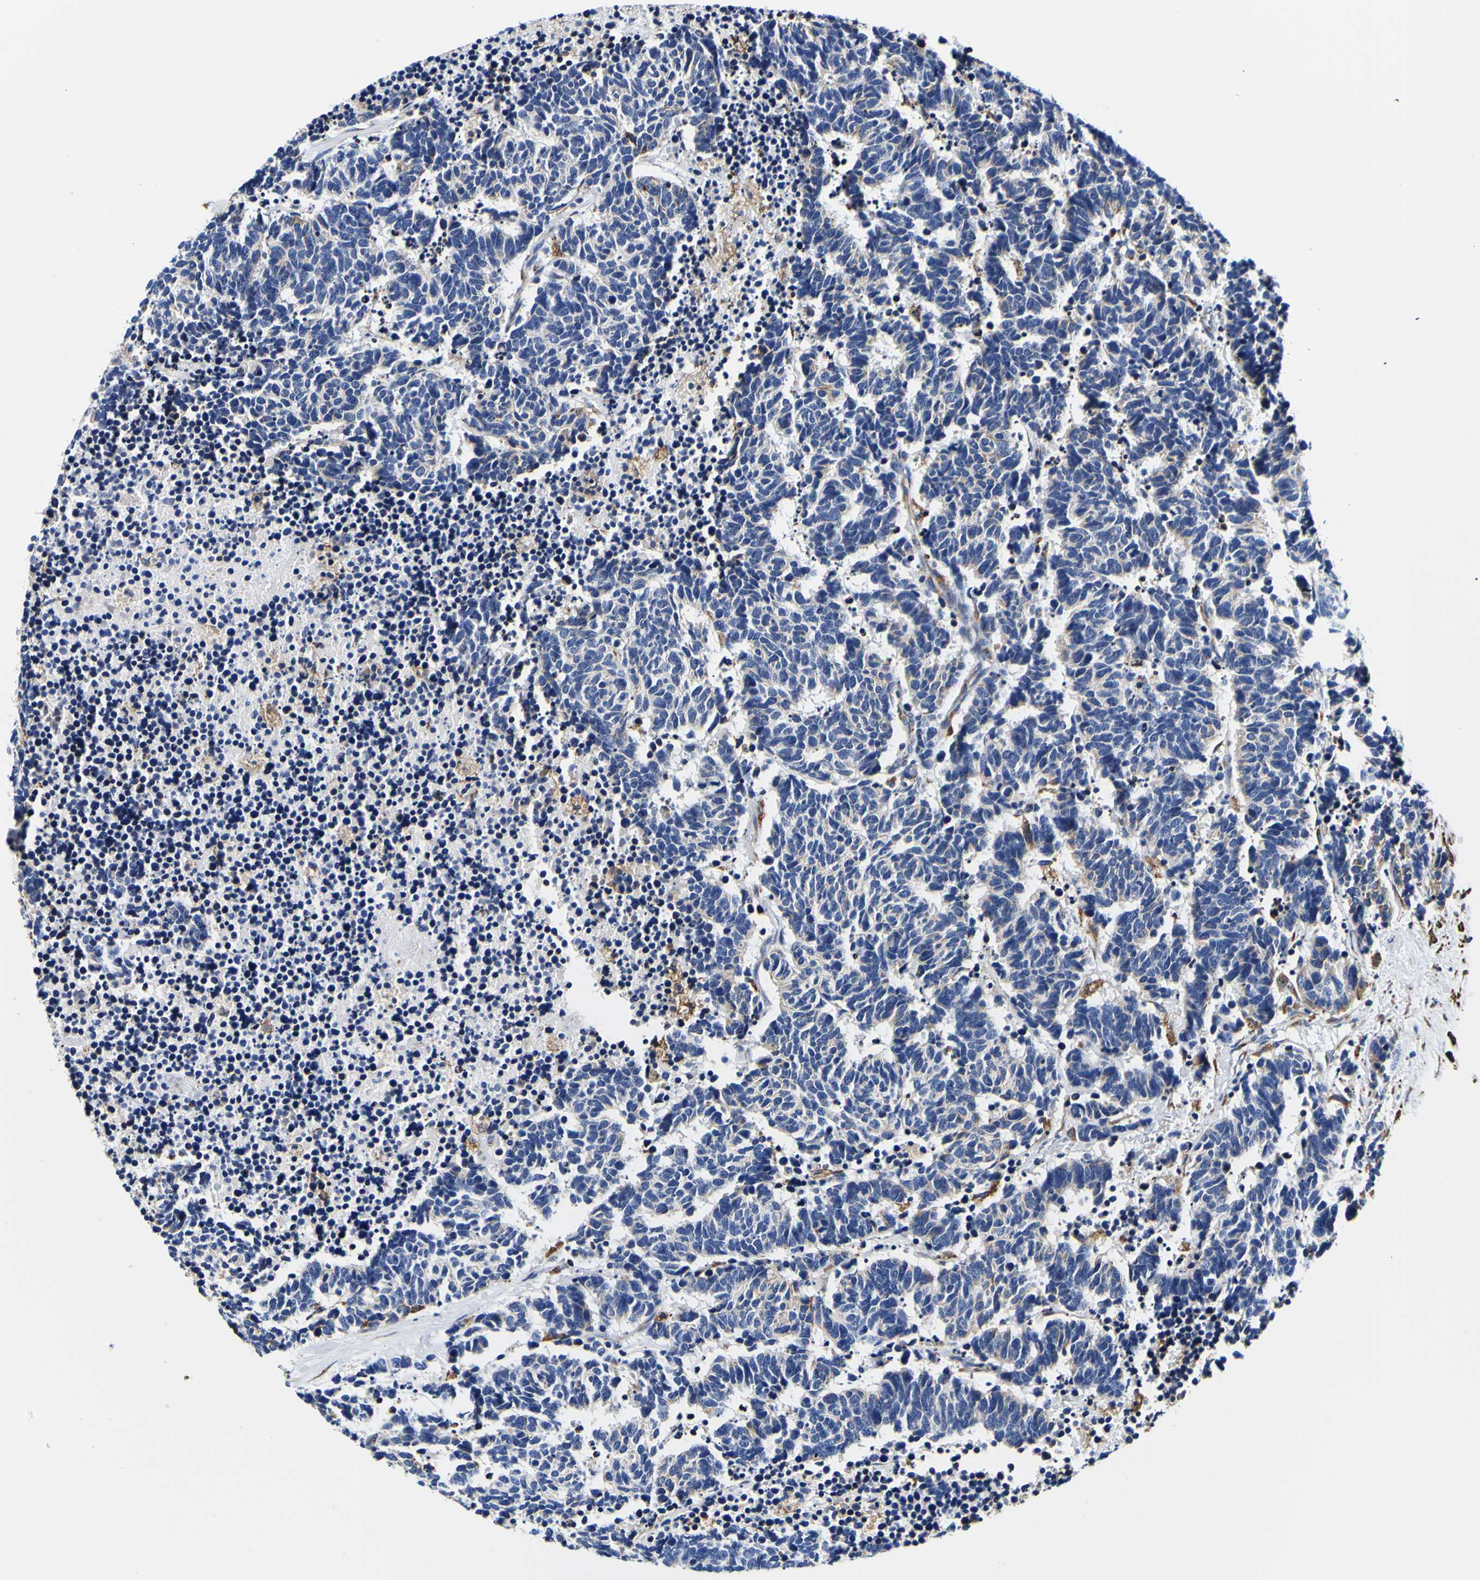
{"staining": {"intensity": "negative", "quantity": "none", "location": "none"}, "tissue": "carcinoid", "cell_type": "Tumor cells", "image_type": "cancer", "snomed": [{"axis": "morphology", "description": "Carcinoma, NOS"}, {"axis": "morphology", "description": "Carcinoid, malignant, NOS"}, {"axis": "topography", "description": "Urinary bladder"}], "caption": "Histopathology image shows no protein positivity in tumor cells of carcinoid tissue.", "gene": "P4HB", "patient": {"sex": "male", "age": 57}}